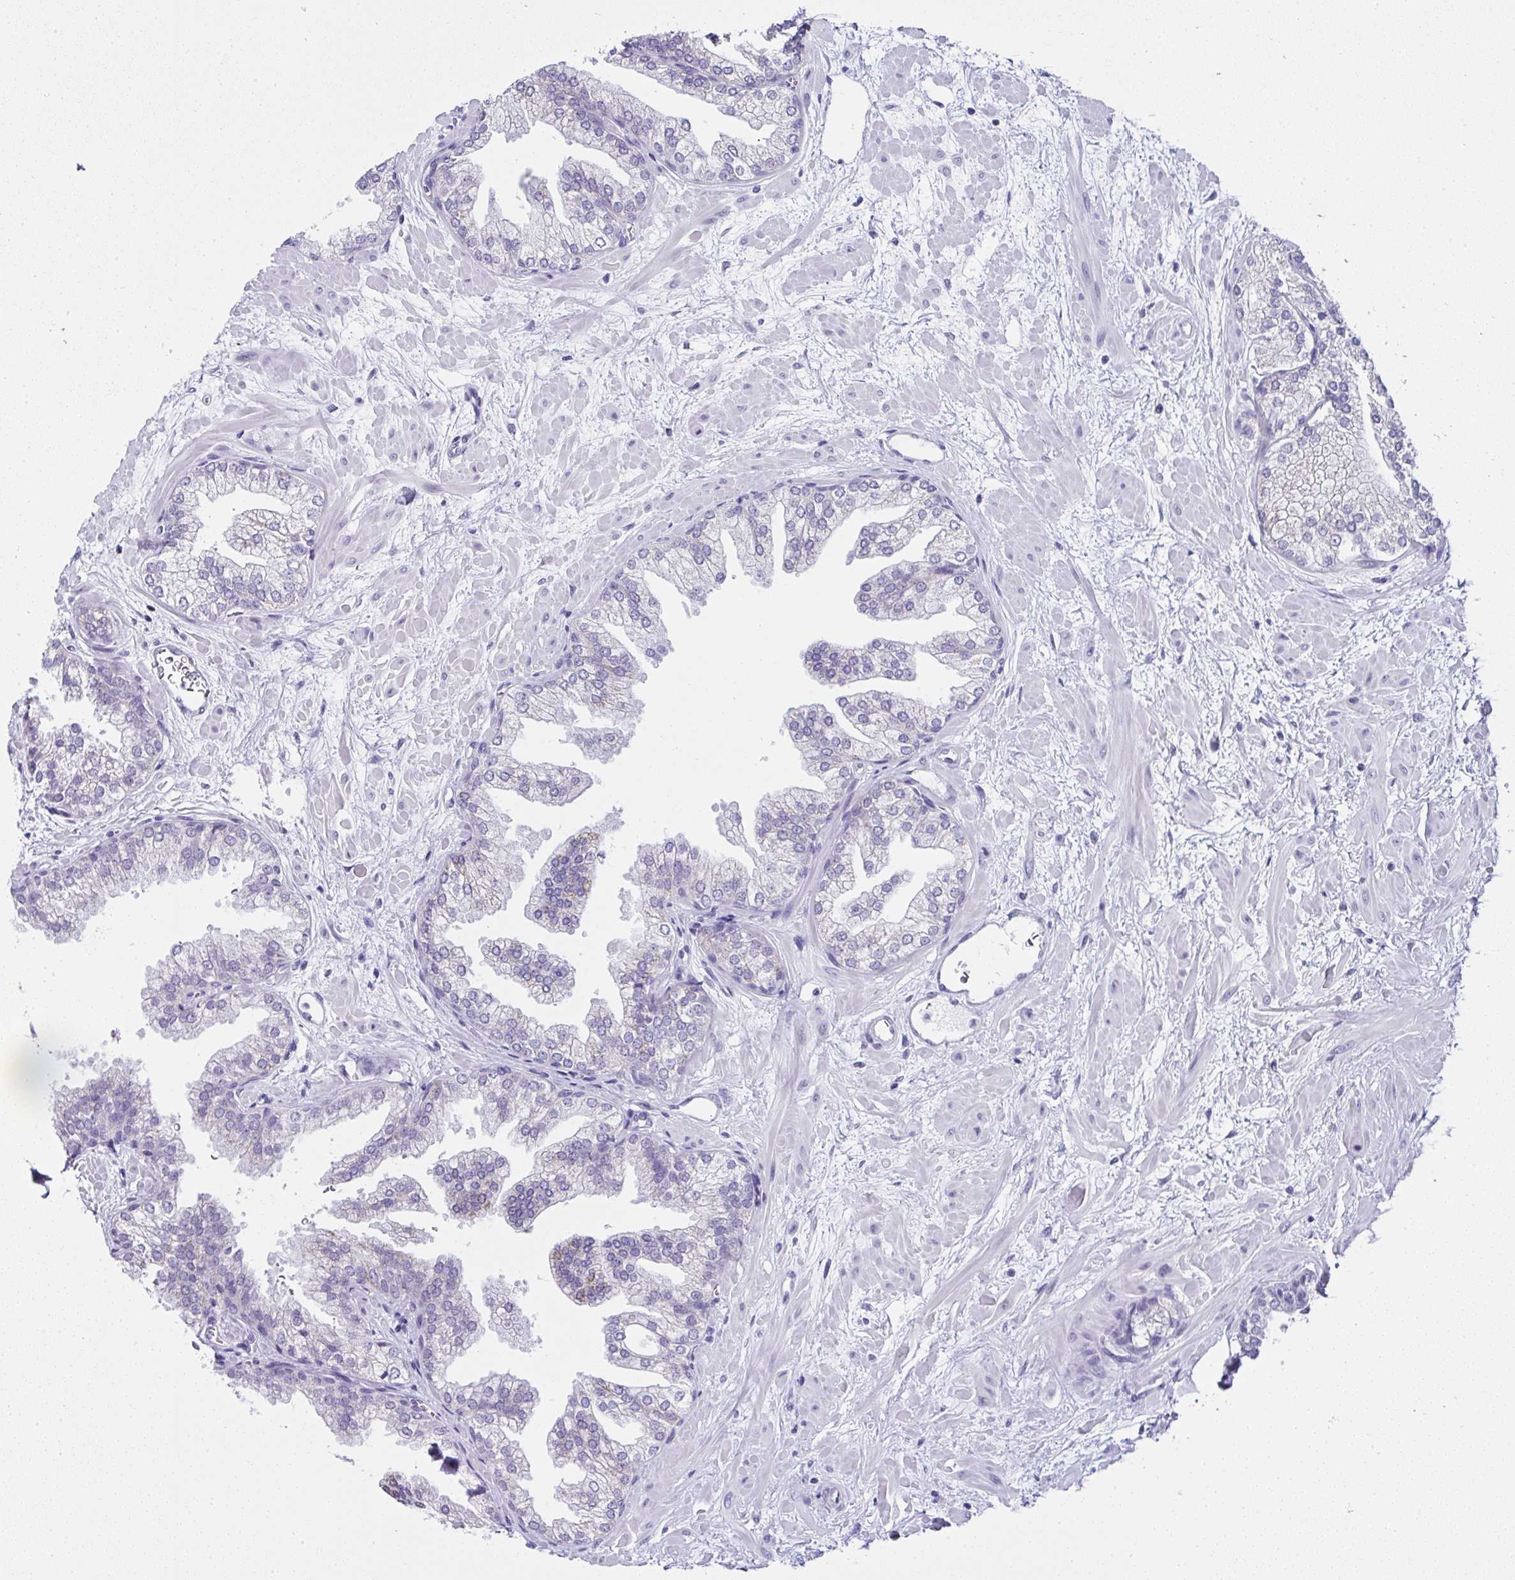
{"staining": {"intensity": "negative", "quantity": "none", "location": "none"}, "tissue": "prostate", "cell_type": "Glandular cells", "image_type": "normal", "snomed": [{"axis": "morphology", "description": "Normal tissue, NOS"}, {"axis": "topography", "description": "Prostate"}], "caption": "Immunohistochemistry (IHC) of benign prostate displays no positivity in glandular cells. Nuclei are stained in blue.", "gene": "RNF183", "patient": {"sex": "male", "age": 37}}